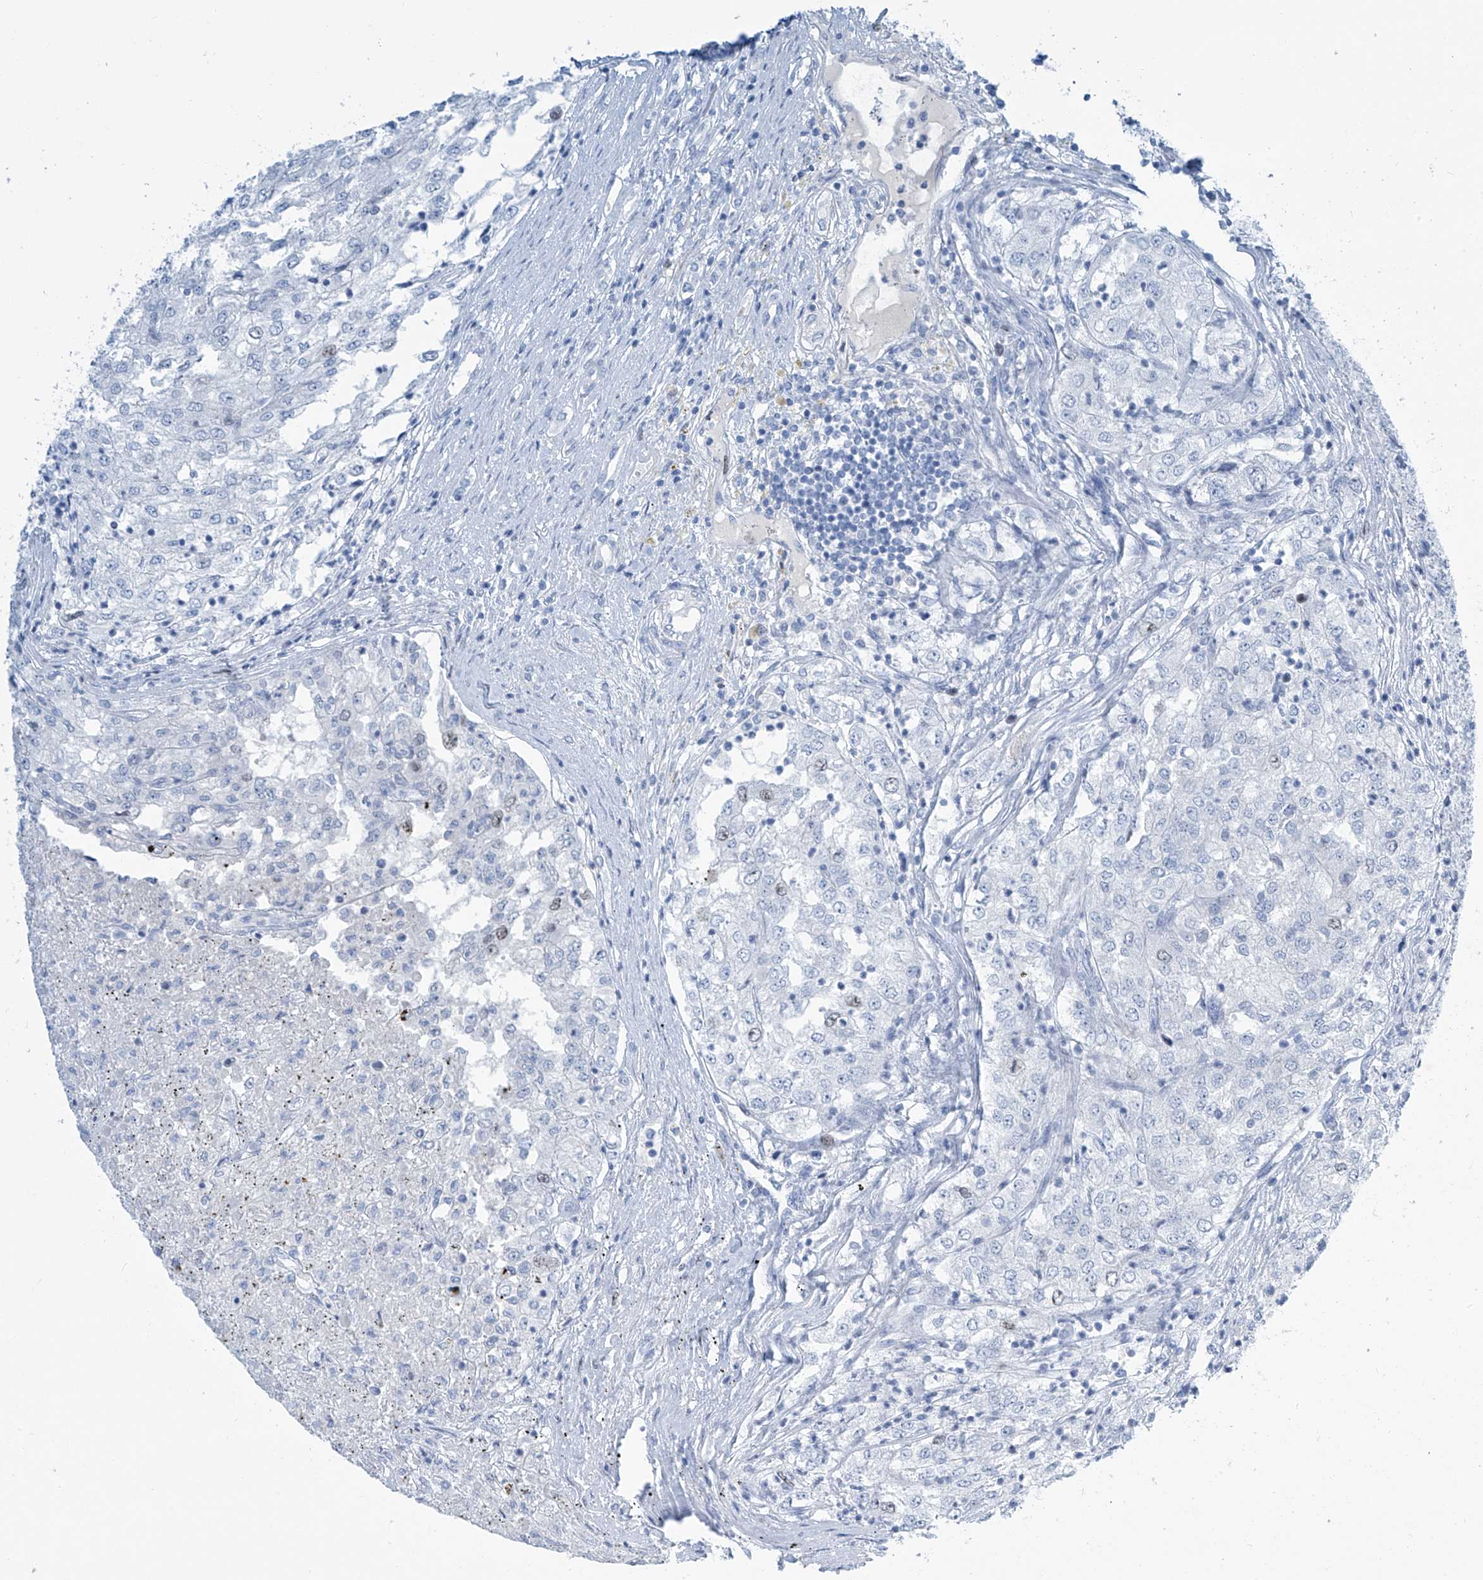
{"staining": {"intensity": "negative", "quantity": "none", "location": "none"}, "tissue": "renal cancer", "cell_type": "Tumor cells", "image_type": "cancer", "snomed": [{"axis": "morphology", "description": "Adenocarcinoma, NOS"}, {"axis": "topography", "description": "Kidney"}], "caption": "Immunohistochemical staining of adenocarcinoma (renal) reveals no significant staining in tumor cells. (DAB immunohistochemistry (IHC), high magnification).", "gene": "SGO2", "patient": {"sex": "female", "age": 54}}